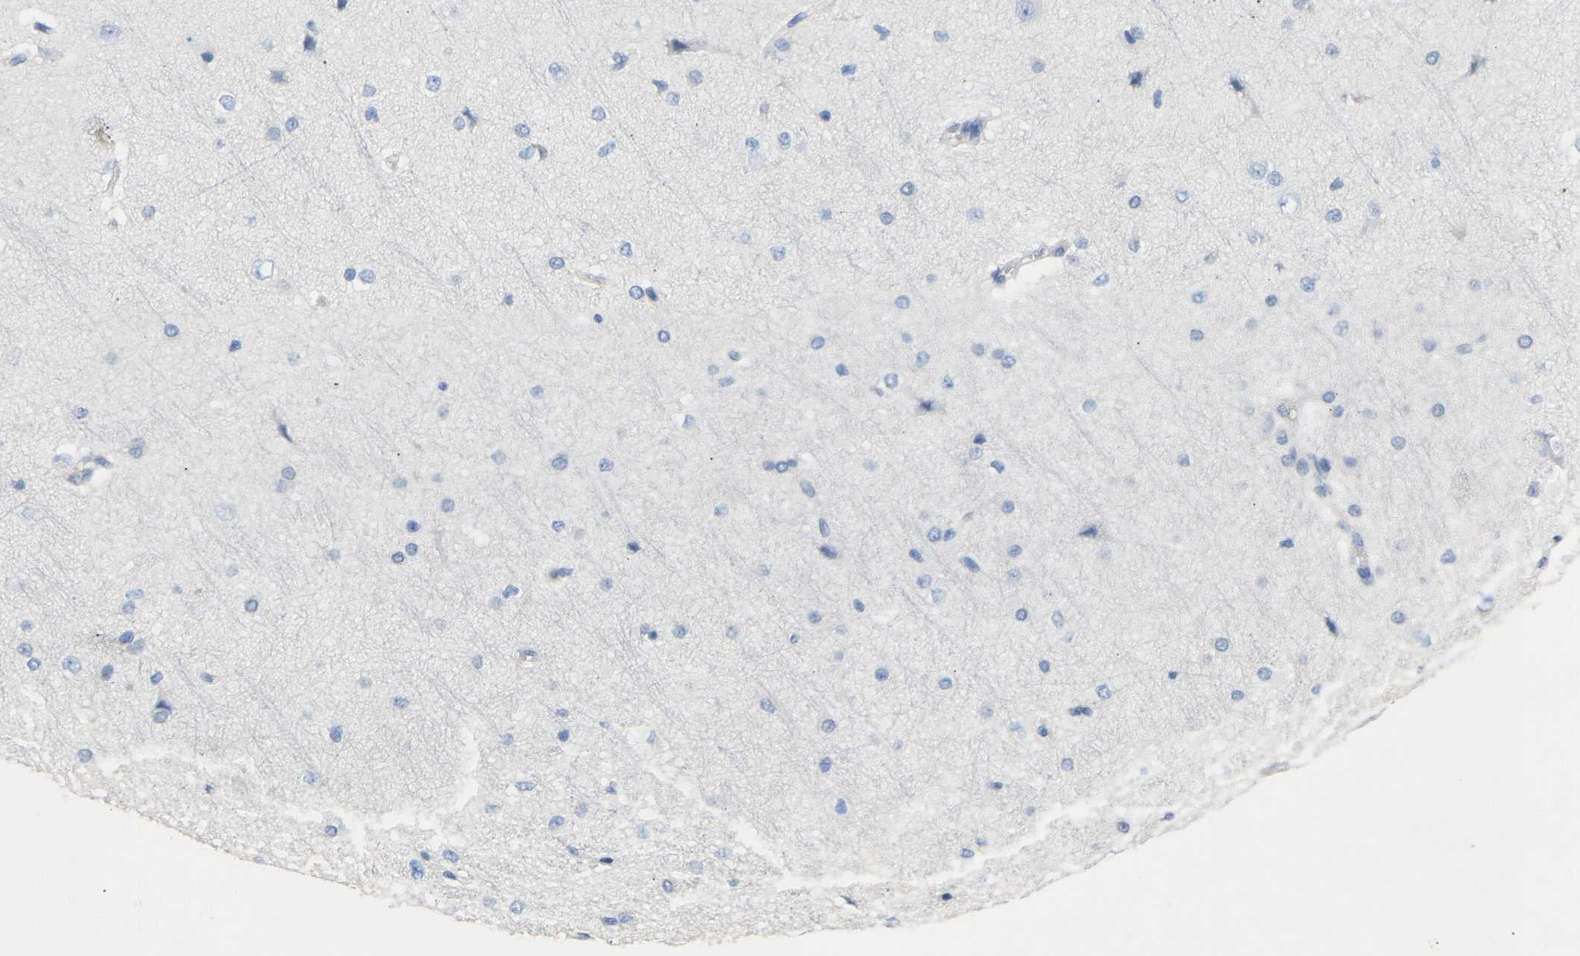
{"staining": {"intensity": "negative", "quantity": "none", "location": "none"}, "tissue": "cerebral cortex", "cell_type": "Endothelial cells", "image_type": "normal", "snomed": [{"axis": "morphology", "description": "Normal tissue, NOS"}, {"axis": "morphology", "description": "Developmental malformation"}, {"axis": "topography", "description": "Cerebral cortex"}], "caption": "Immunohistochemical staining of benign human cerebral cortex demonstrates no significant staining in endothelial cells.", "gene": "PEX1", "patient": {"sex": "female", "age": 30}}